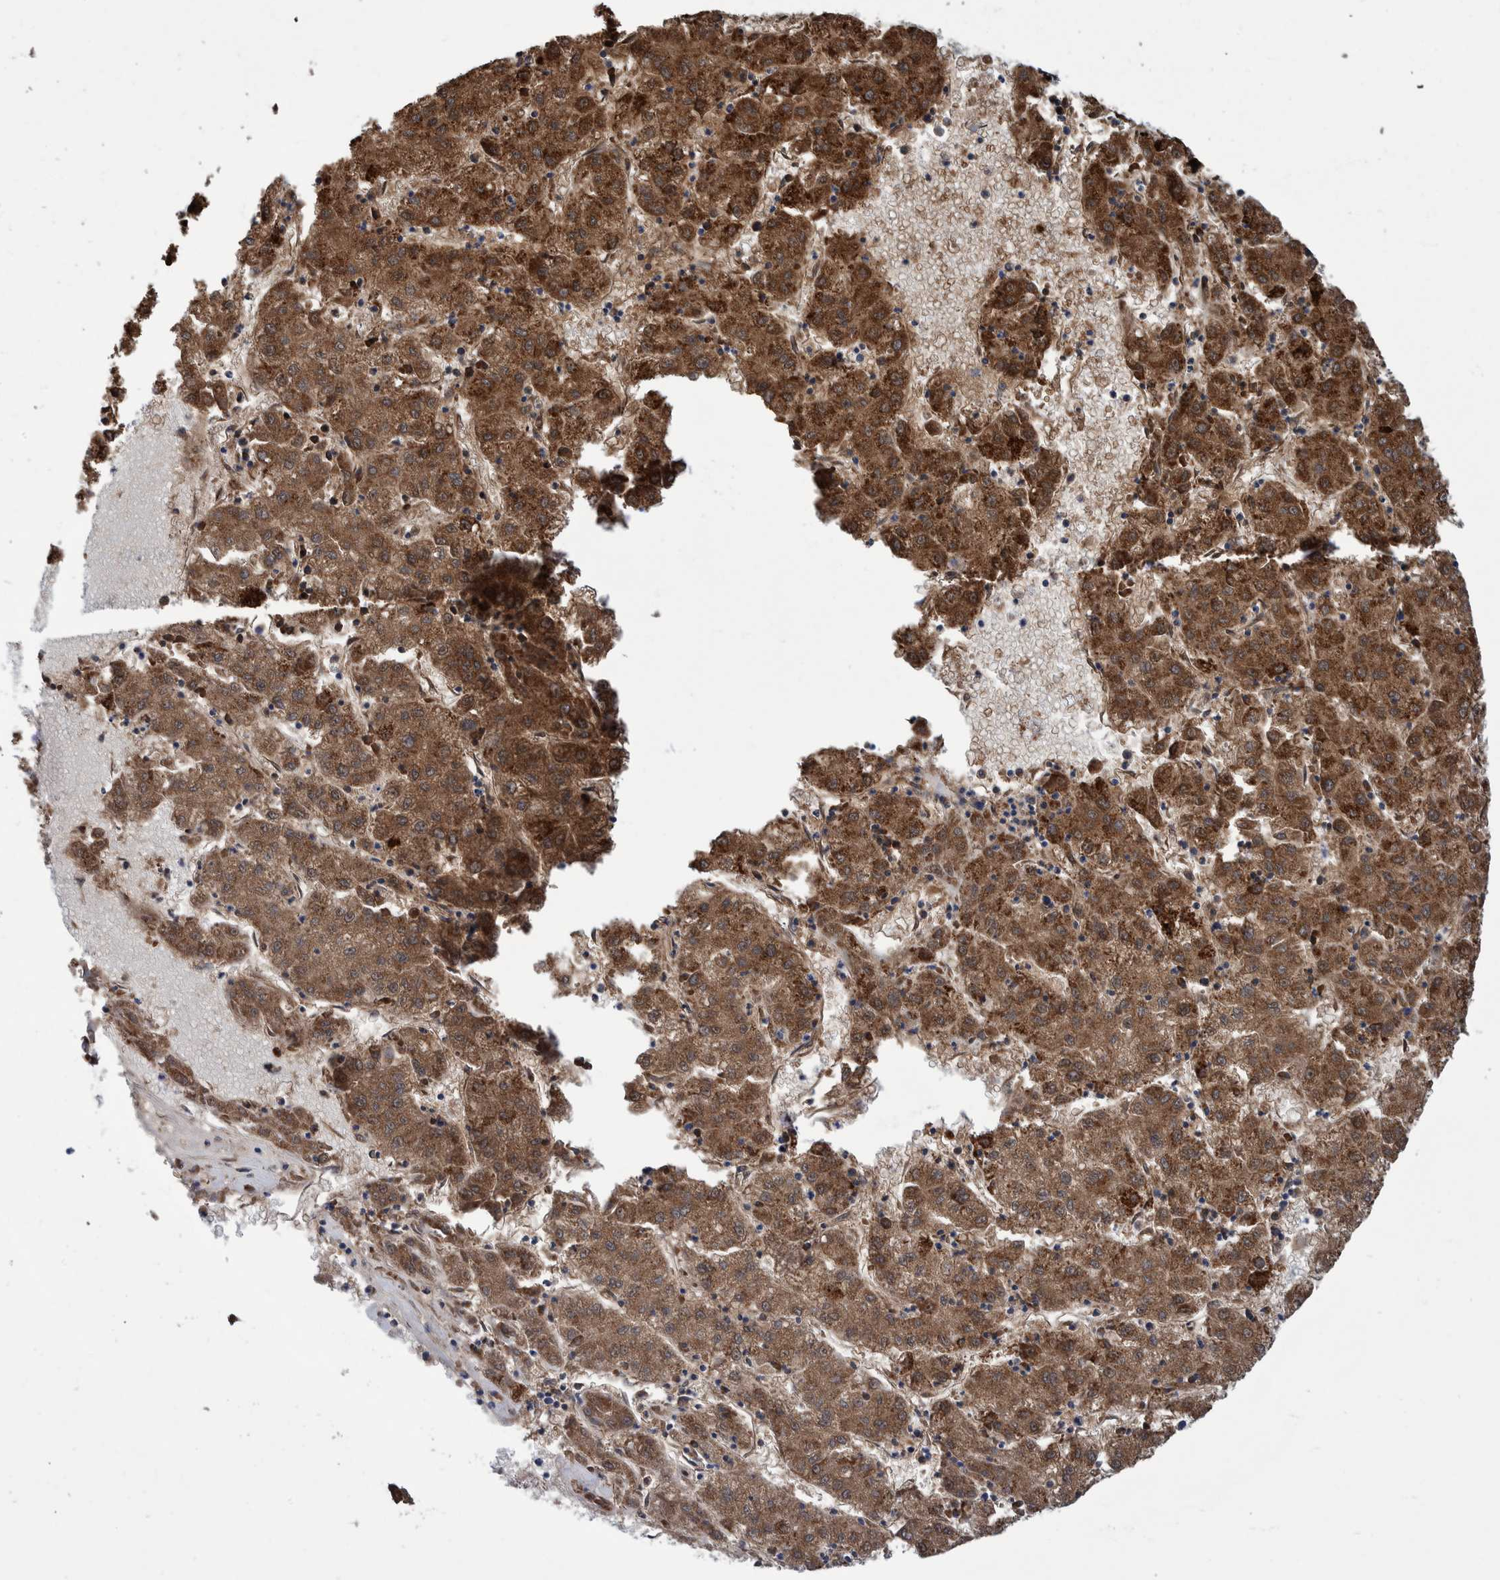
{"staining": {"intensity": "moderate", "quantity": ">75%", "location": "cytoplasmic/membranous"}, "tissue": "liver cancer", "cell_type": "Tumor cells", "image_type": "cancer", "snomed": [{"axis": "morphology", "description": "Carcinoma, Hepatocellular, NOS"}, {"axis": "topography", "description": "Liver"}], "caption": "High-magnification brightfield microscopy of hepatocellular carcinoma (liver) stained with DAB (brown) and counterstained with hematoxylin (blue). tumor cells exhibit moderate cytoplasmic/membranous expression is identified in approximately>75% of cells.", "gene": "DECR1", "patient": {"sex": "male", "age": 72}}